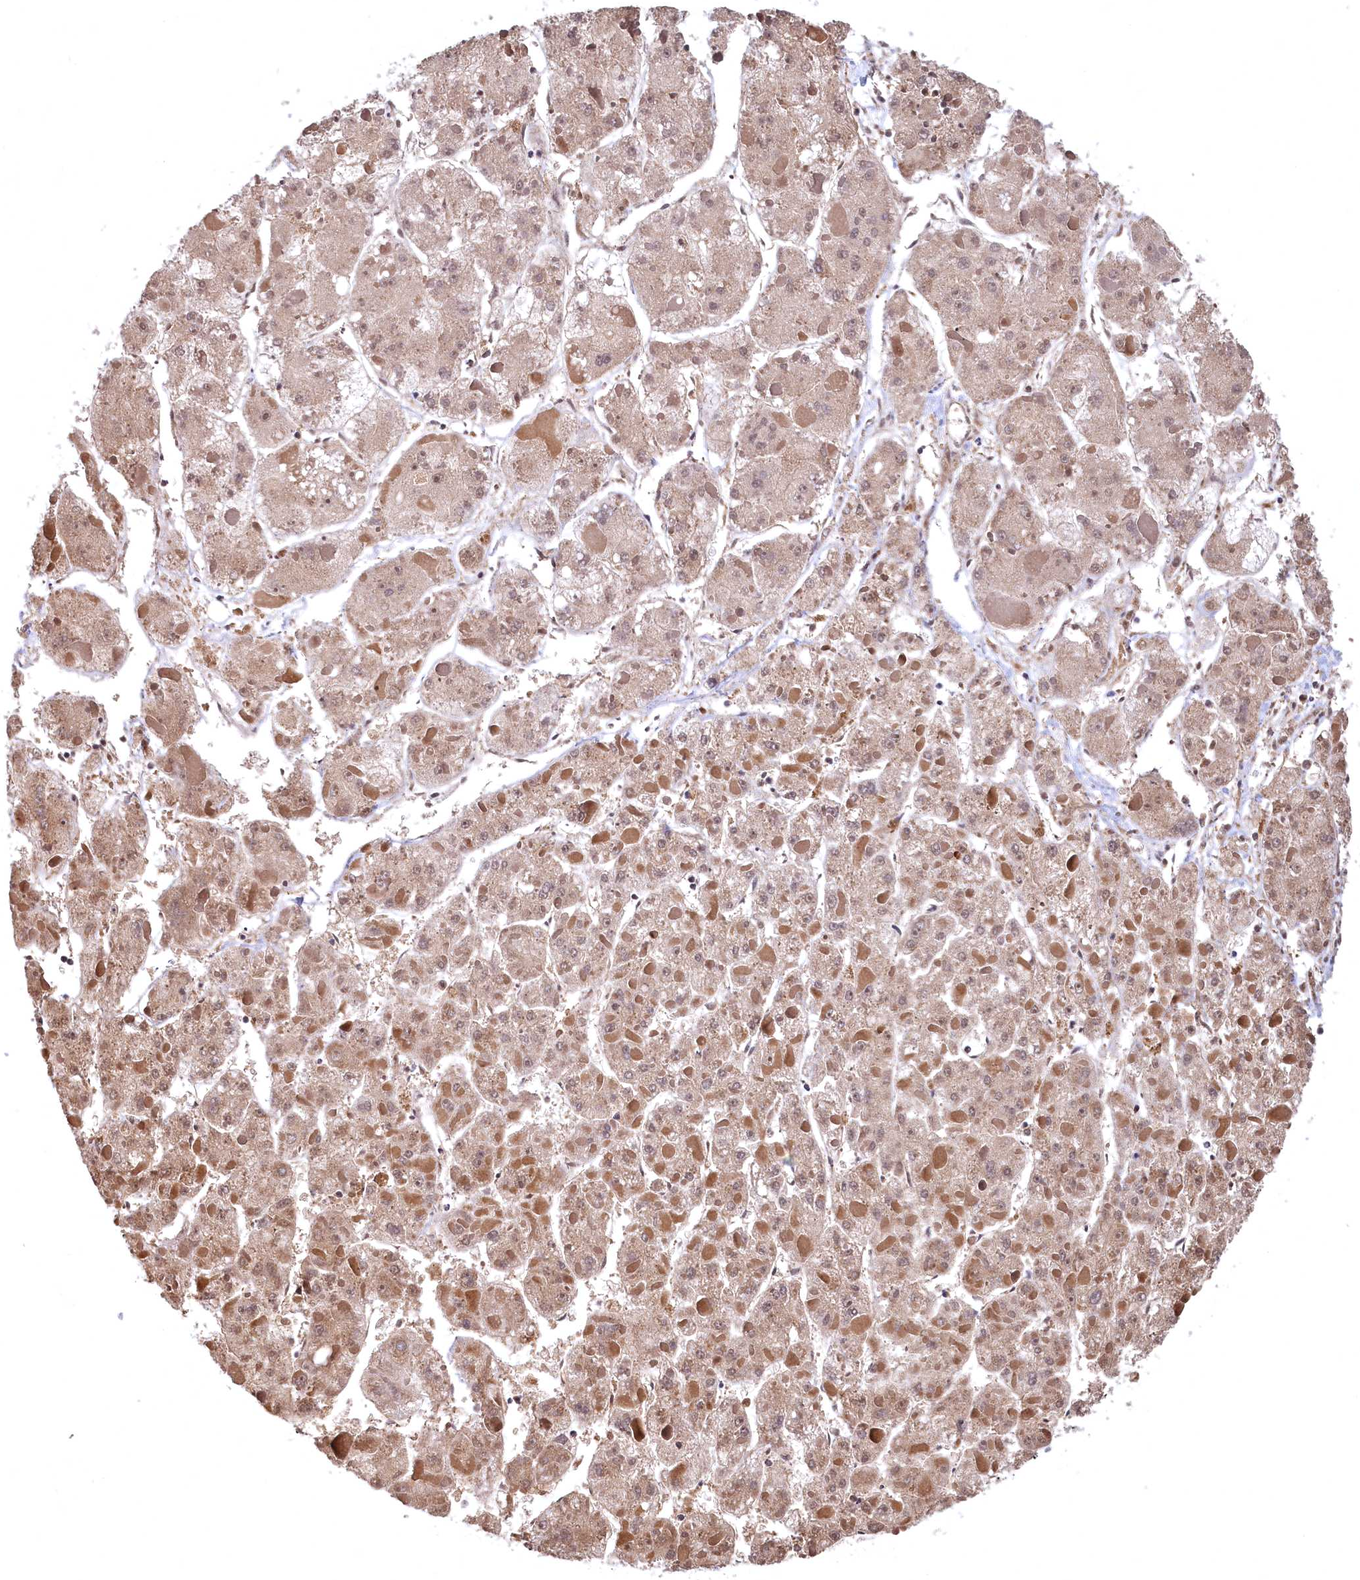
{"staining": {"intensity": "weak", "quantity": "25%-75%", "location": "cytoplasmic/membranous"}, "tissue": "liver cancer", "cell_type": "Tumor cells", "image_type": "cancer", "snomed": [{"axis": "morphology", "description": "Carcinoma, Hepatocellular, NOS"}, {"axis": "topography", "description": "Liver"}], "caption": "The image reveals a brown stain indicating the presence of a protein in the cytoplasmic/membranous of tumor cells in liver cancer.", "gene": "C11orf54", "patient": {"sex": "female", "age": 73}}